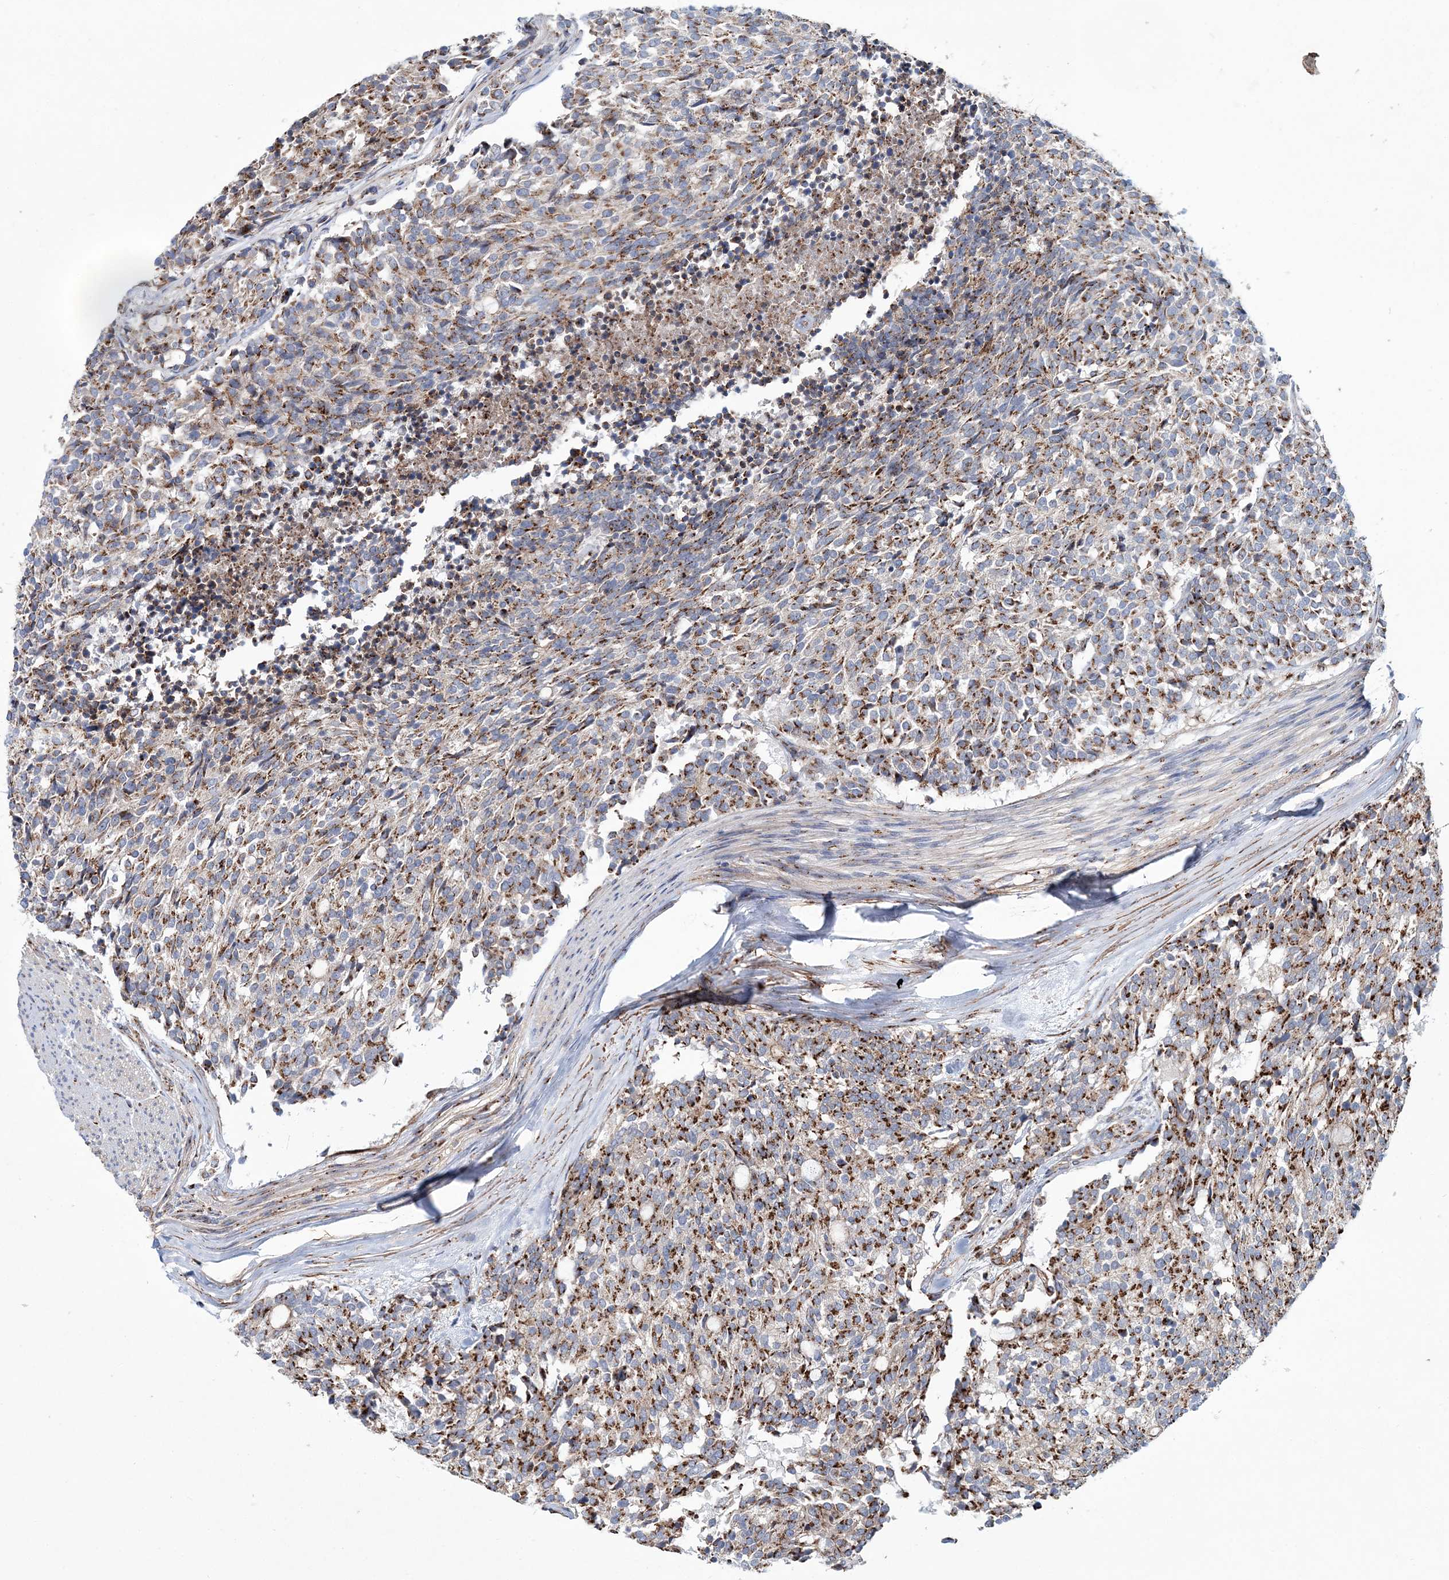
{"staining": {"intensity": "moderate", "quantity": ">75%", "location": "cytoplasmic/membranous"}, "tissue": "carcinoid", "cell_type": "Tumor cells", "image_type": "cancer", "snomed": [{"axis": "morphology", "description": "Carcinoid, malignant, NOS"}, {"axis": "topography", "description": "Pancreas"}], "caption": "A medium amount of moderate cytoplasmic/membranous staining is identified in about >75% of tumor cells in carcinoid (malignant) tissue.", "gene": "MAN1A2", "patient": {"sex": "female", "age": 54}}